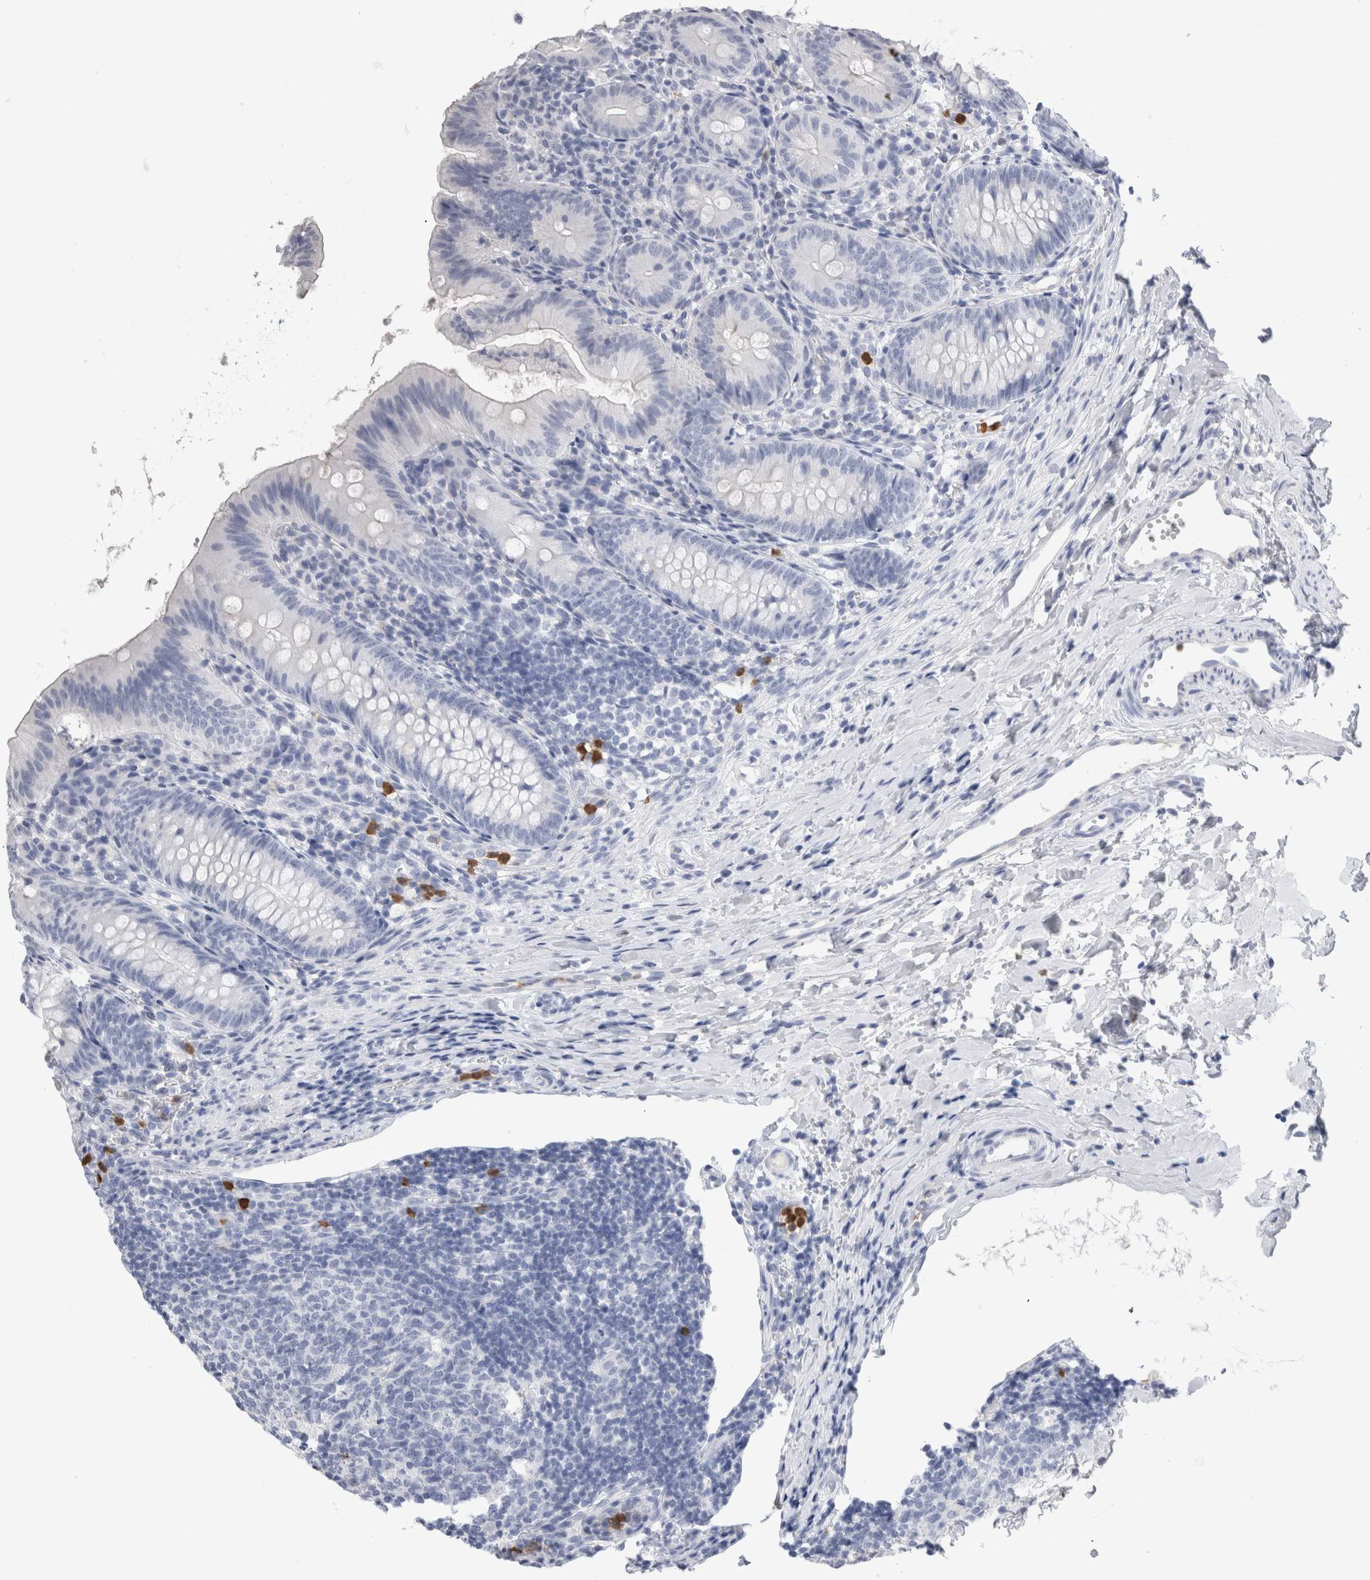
{"staining": {"intensity": "negative", "quantity": "none", "location": "none"}, "tissue": "appendix", "cell_type": "Glandular cells", "image_type": "normal", "snomed": [{"axis": "morphology", "description": "Normal tissue, NOS"}, {"axis": "topography", "description": "Appendix"}], "caption": "The immunohistochemistry histopathology image has no significant staining in glandular cells of appendix. (DAB (3,3'-diaminobenzidine) IHC, high magnification).", "gene": "S100A12", "patient": {"sex": "male", "age": 1}}